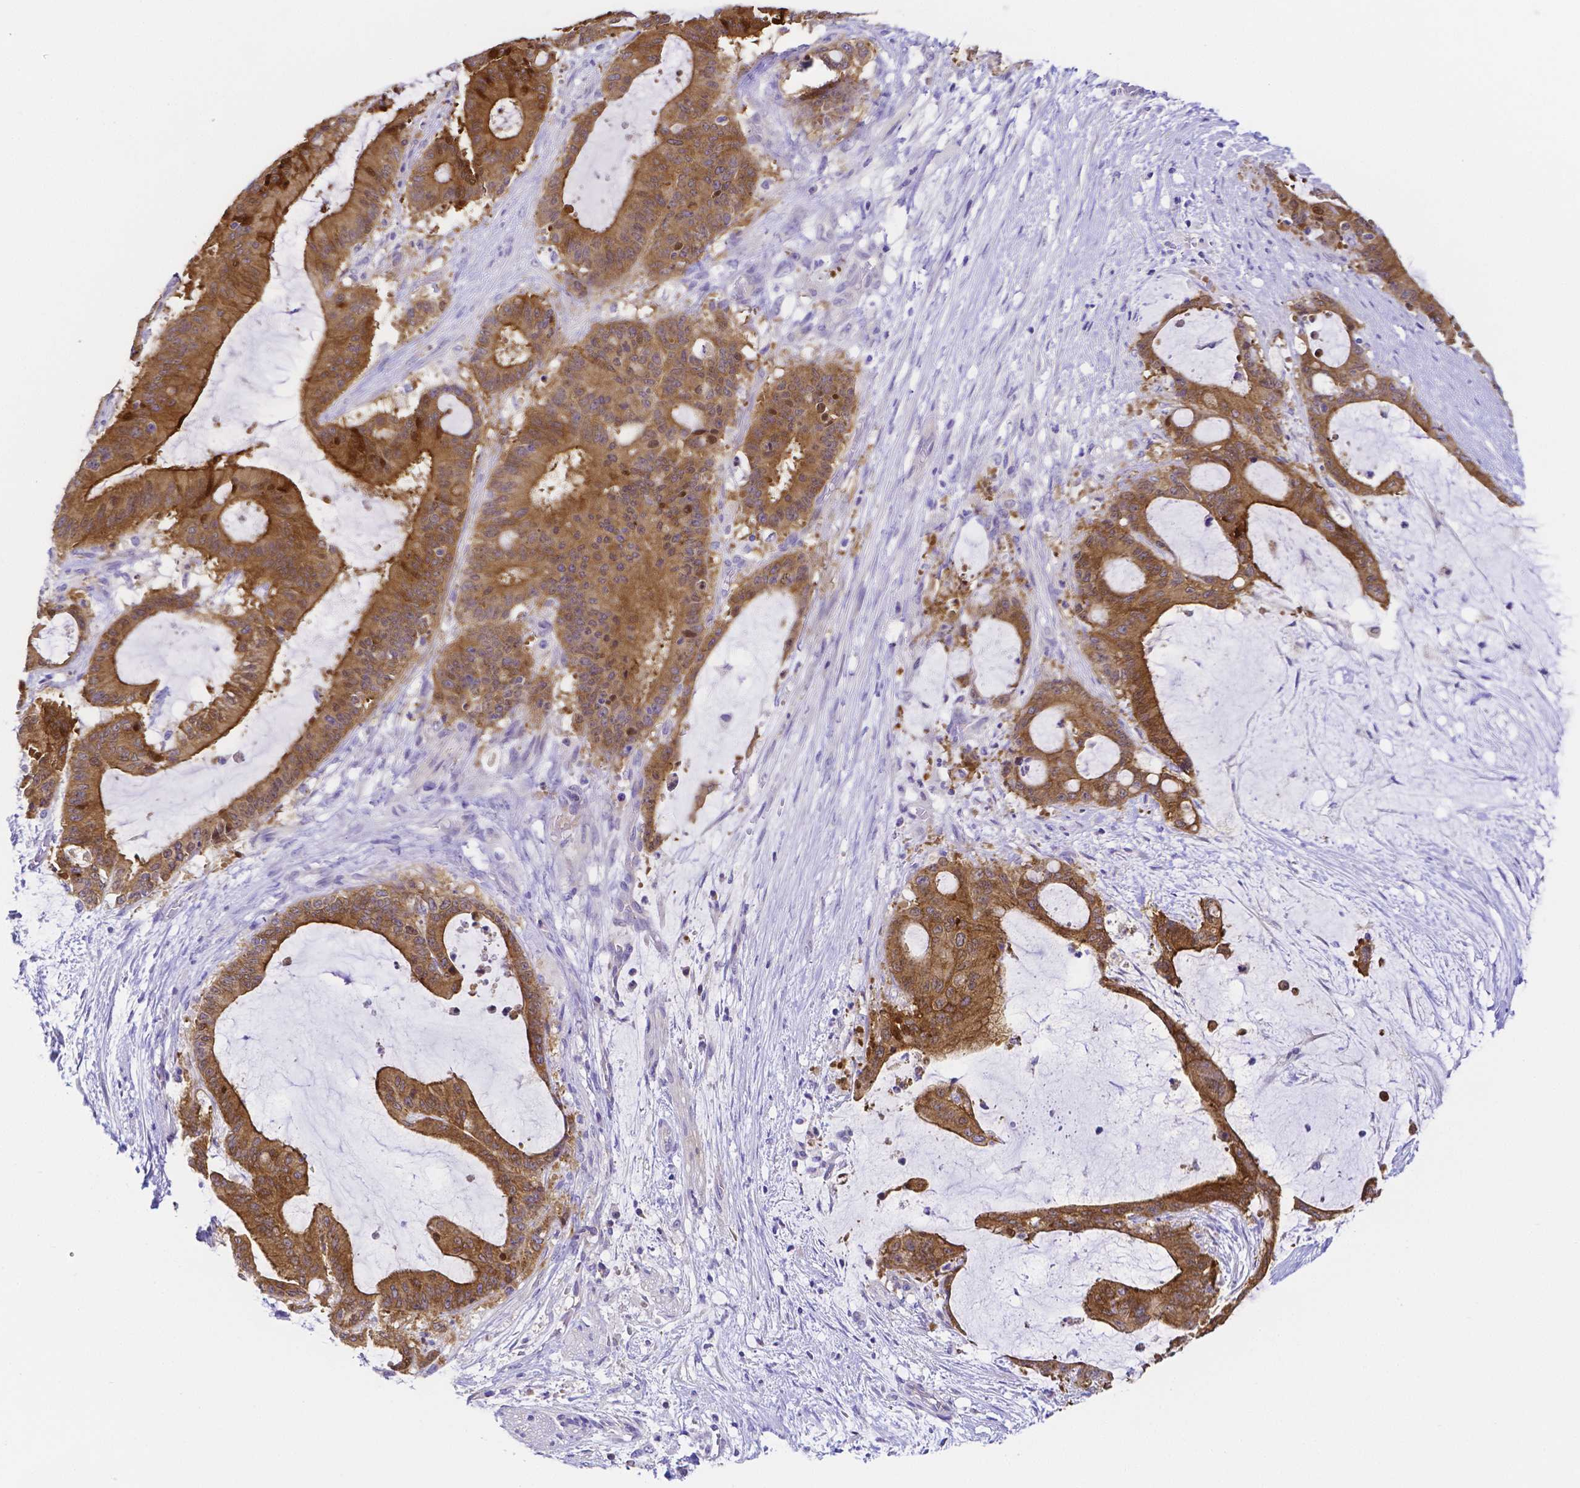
{"staining": {"intensity": "moderate", "quantity": ">75%", "location": "cytoplasmic/membranous"}, "tissue": "liver cancer", "cell_type": "Tumor cells", "image_type": "cancer", "snomed": [{"axis": "morphology", "description": "Normal tissue, NOS"}, {"axis": "morphology", "description": "Cholangiocarcinoma"}, {"axis": "topography", "description": "Liver"}, {"axis": "topography", "description": "Peripheral nerve tissue"}], "caption": "Cholangiocarcinoma (liver) stained for a protein (brown) displays moderate cytoplasmic/membranous positive staining in approximately >75% of tumor cells.", "gene": "PKP3", "patient": {"sex": "female", "age": 73}}